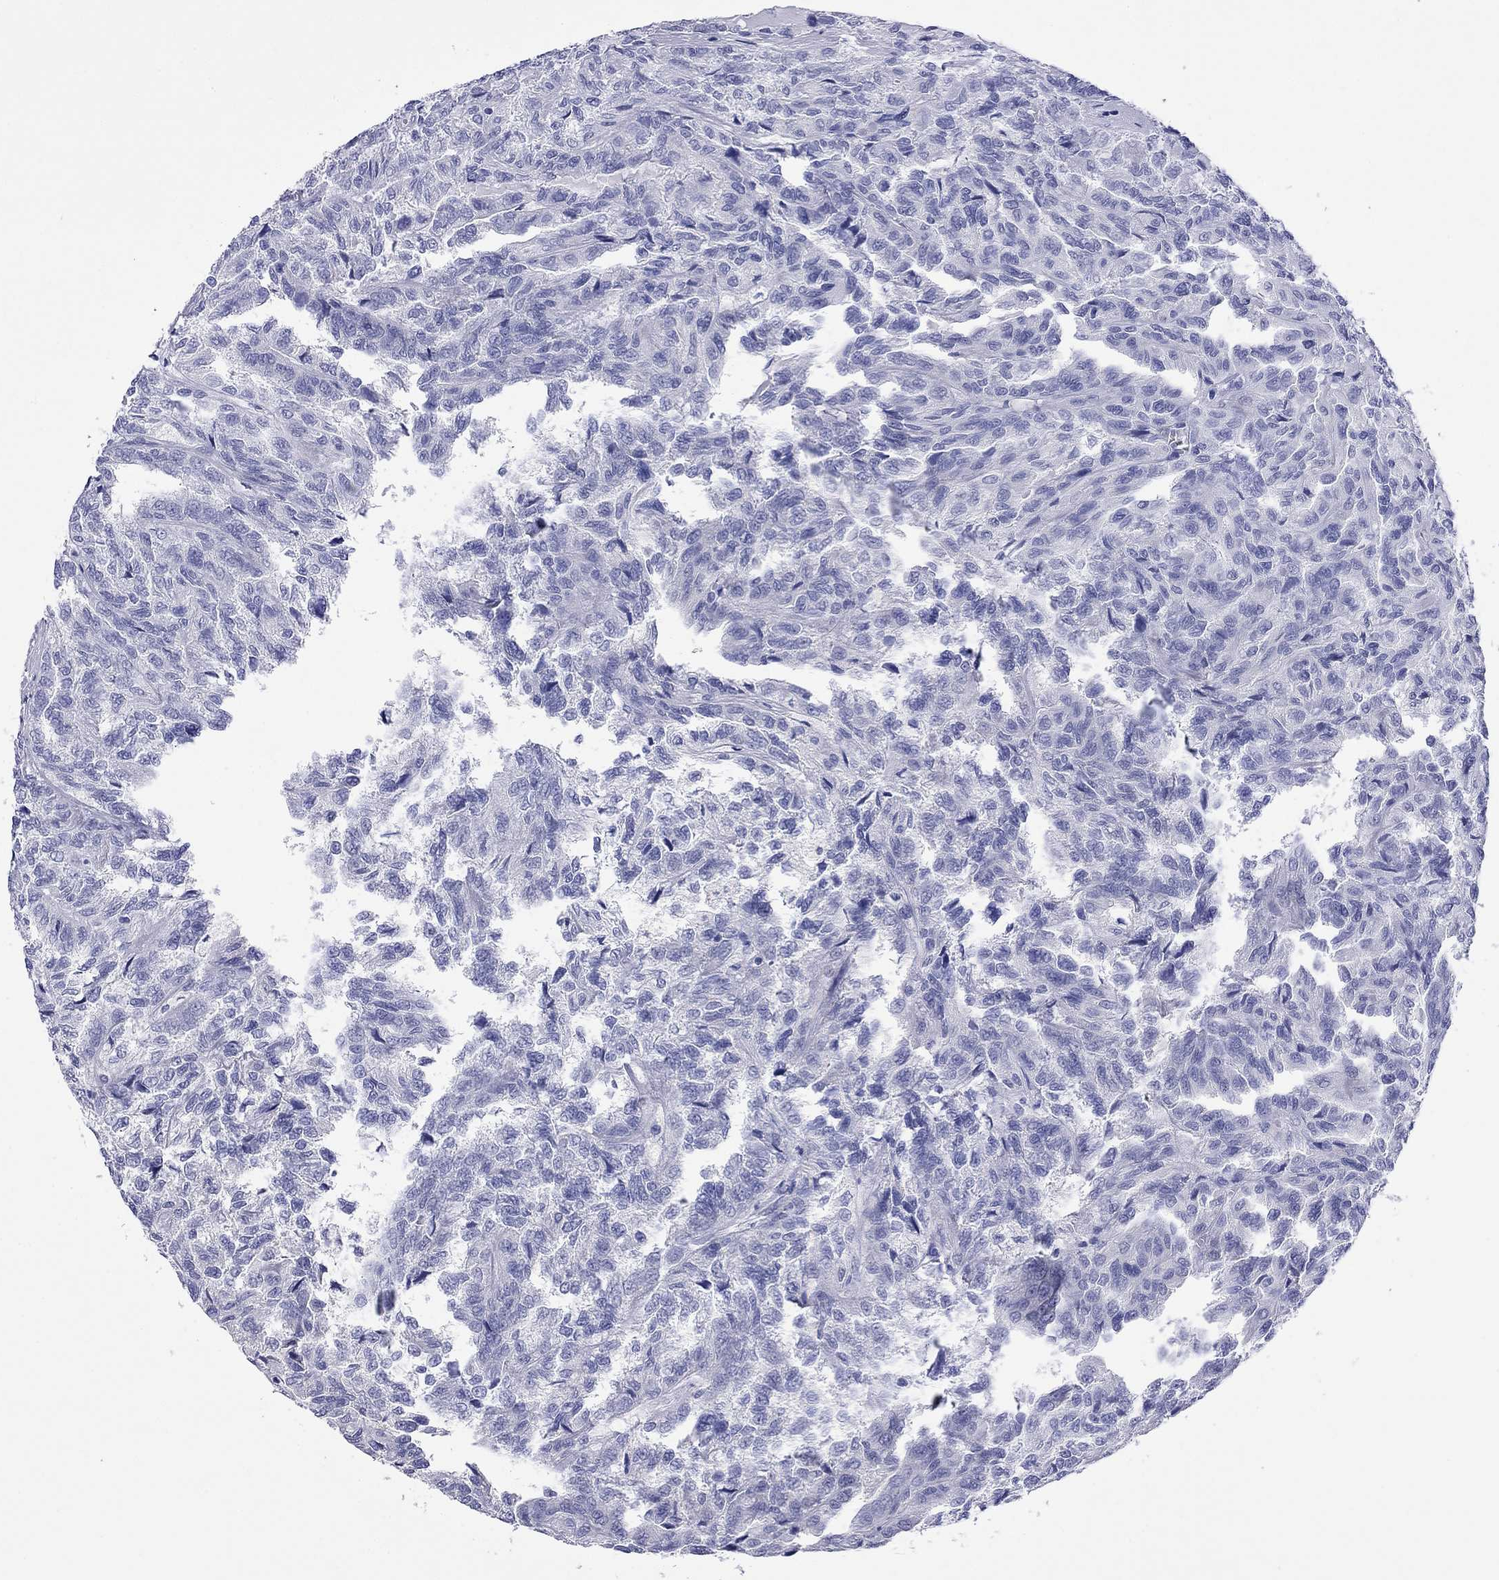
{"staining": {"intensity": "negative", "quantity": "none", "location": "none"}, "tissue": "renal cancer", "cell_type": "Tumor cells", "image_type": "cancer", "snomed": [{"axis": "morphology", "description": "Adenocarcinoma, NOS"}, {"axis": "topography", "description": "Kidney"}], "caption": "Immunohistochemistry micrograph of neoplastic tissue: human renal cancer stained with DAB exhibits no significant protein staining in tumor cells. The staining was performed using DAB to visualize the protein expression in brown, while the nuclei were stained in blue with hematoxylin (Magnification: 20x).", "gene": "FIGLA", "patient": {"sex": "male", "age": 79}}